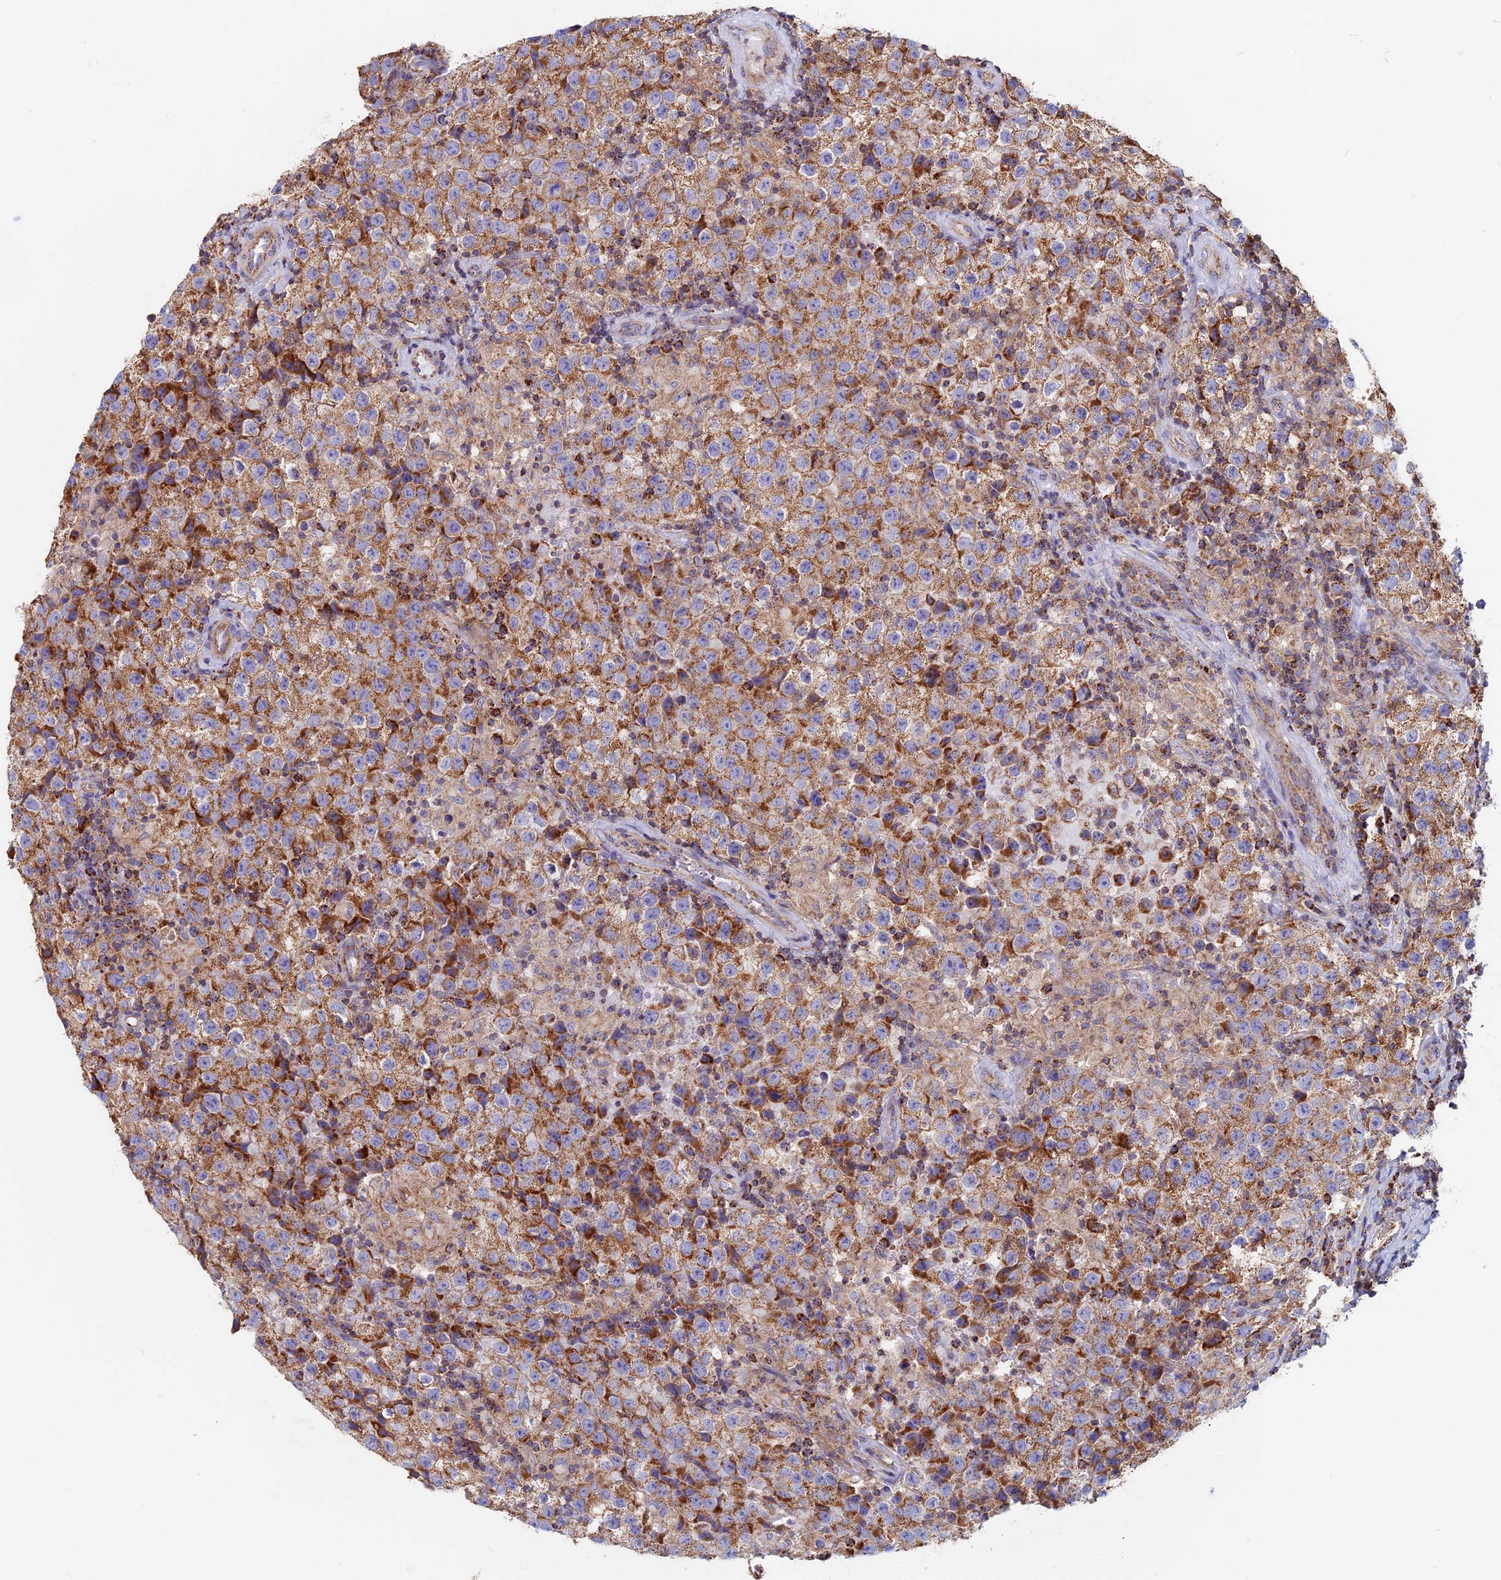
{"staining": {"intensity": "moderate", "quantity": ">75%", "location": "cytoplasmic/membranous"}, "tissue": "testis cancer", "cell_type": "Tumor cells", "image_type": "cancer", "snomed": [{"axis": "morphology", "description": "Seminoma, NOS"}, {"axis": "morphology", "description": "Carcinoma, Embryonal, NOS"}, {"axis": "topography", "description": "Testis"}], "caption": "Embryonal carcinoma (testis) stained with a protein marker reveals moderate staining in tumor cells.", "gene": "HSD17B8", "patient": {"sex": "male", "age": 41}}